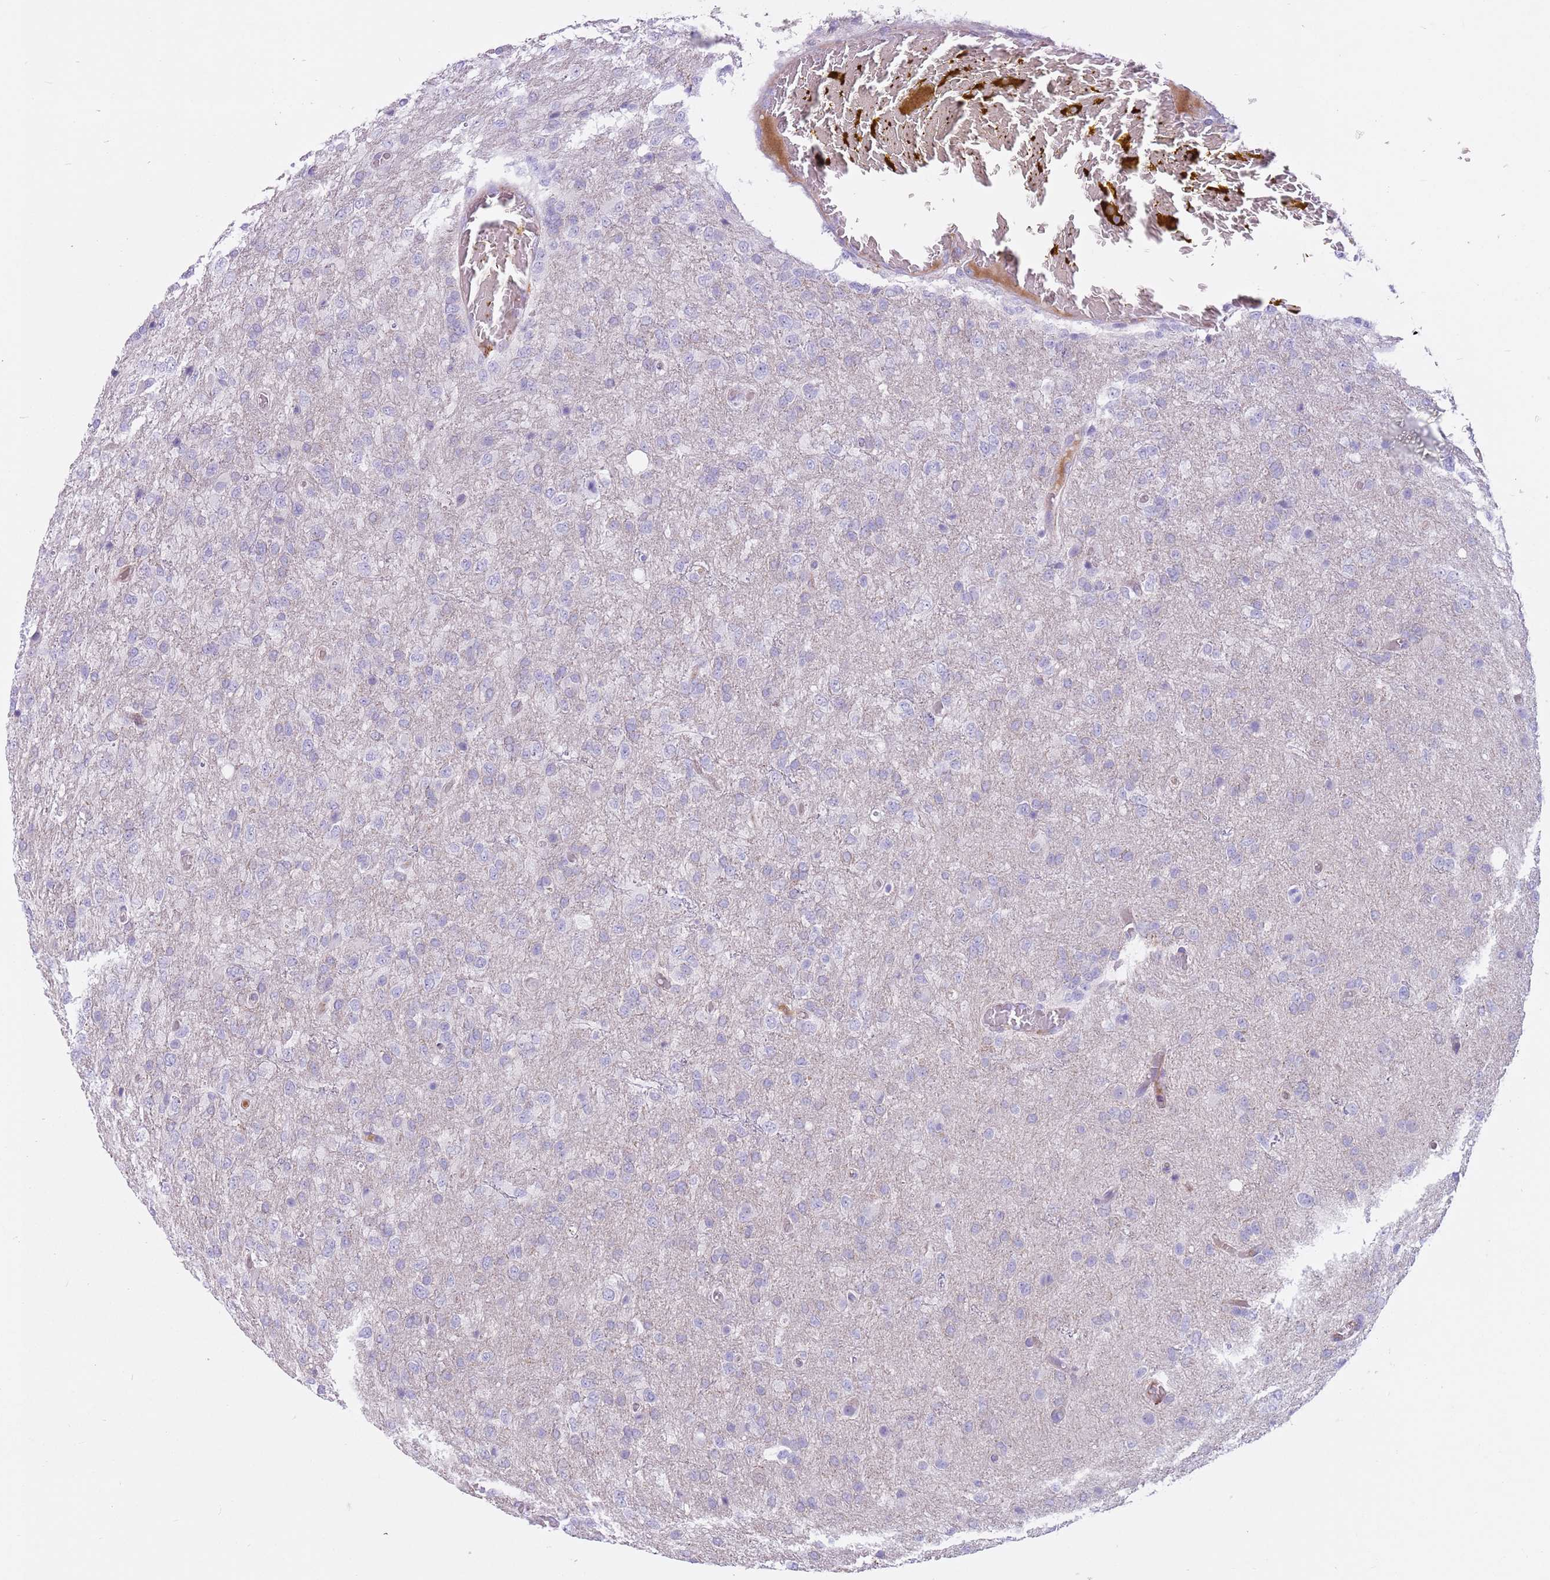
{"staining": {"intensity": "negative", "quantity": "none", "location": "none"}, "tissue": "glioma", "cell_type": "Tumor cells", "image_type": "cancer", "snomed": [{"axis": "morphology", "description": "Glioma, malignant, High grade"}, {"axis": "topography", "description": "Brain"}], "caption": "This is an immunohistochemistry (IHC) photomicrograph of human malignant glioma (high-grade). There is no positivity in tumor cells.", "gene": "SNX6", "patient": {"sex": "female", "age": 74}}